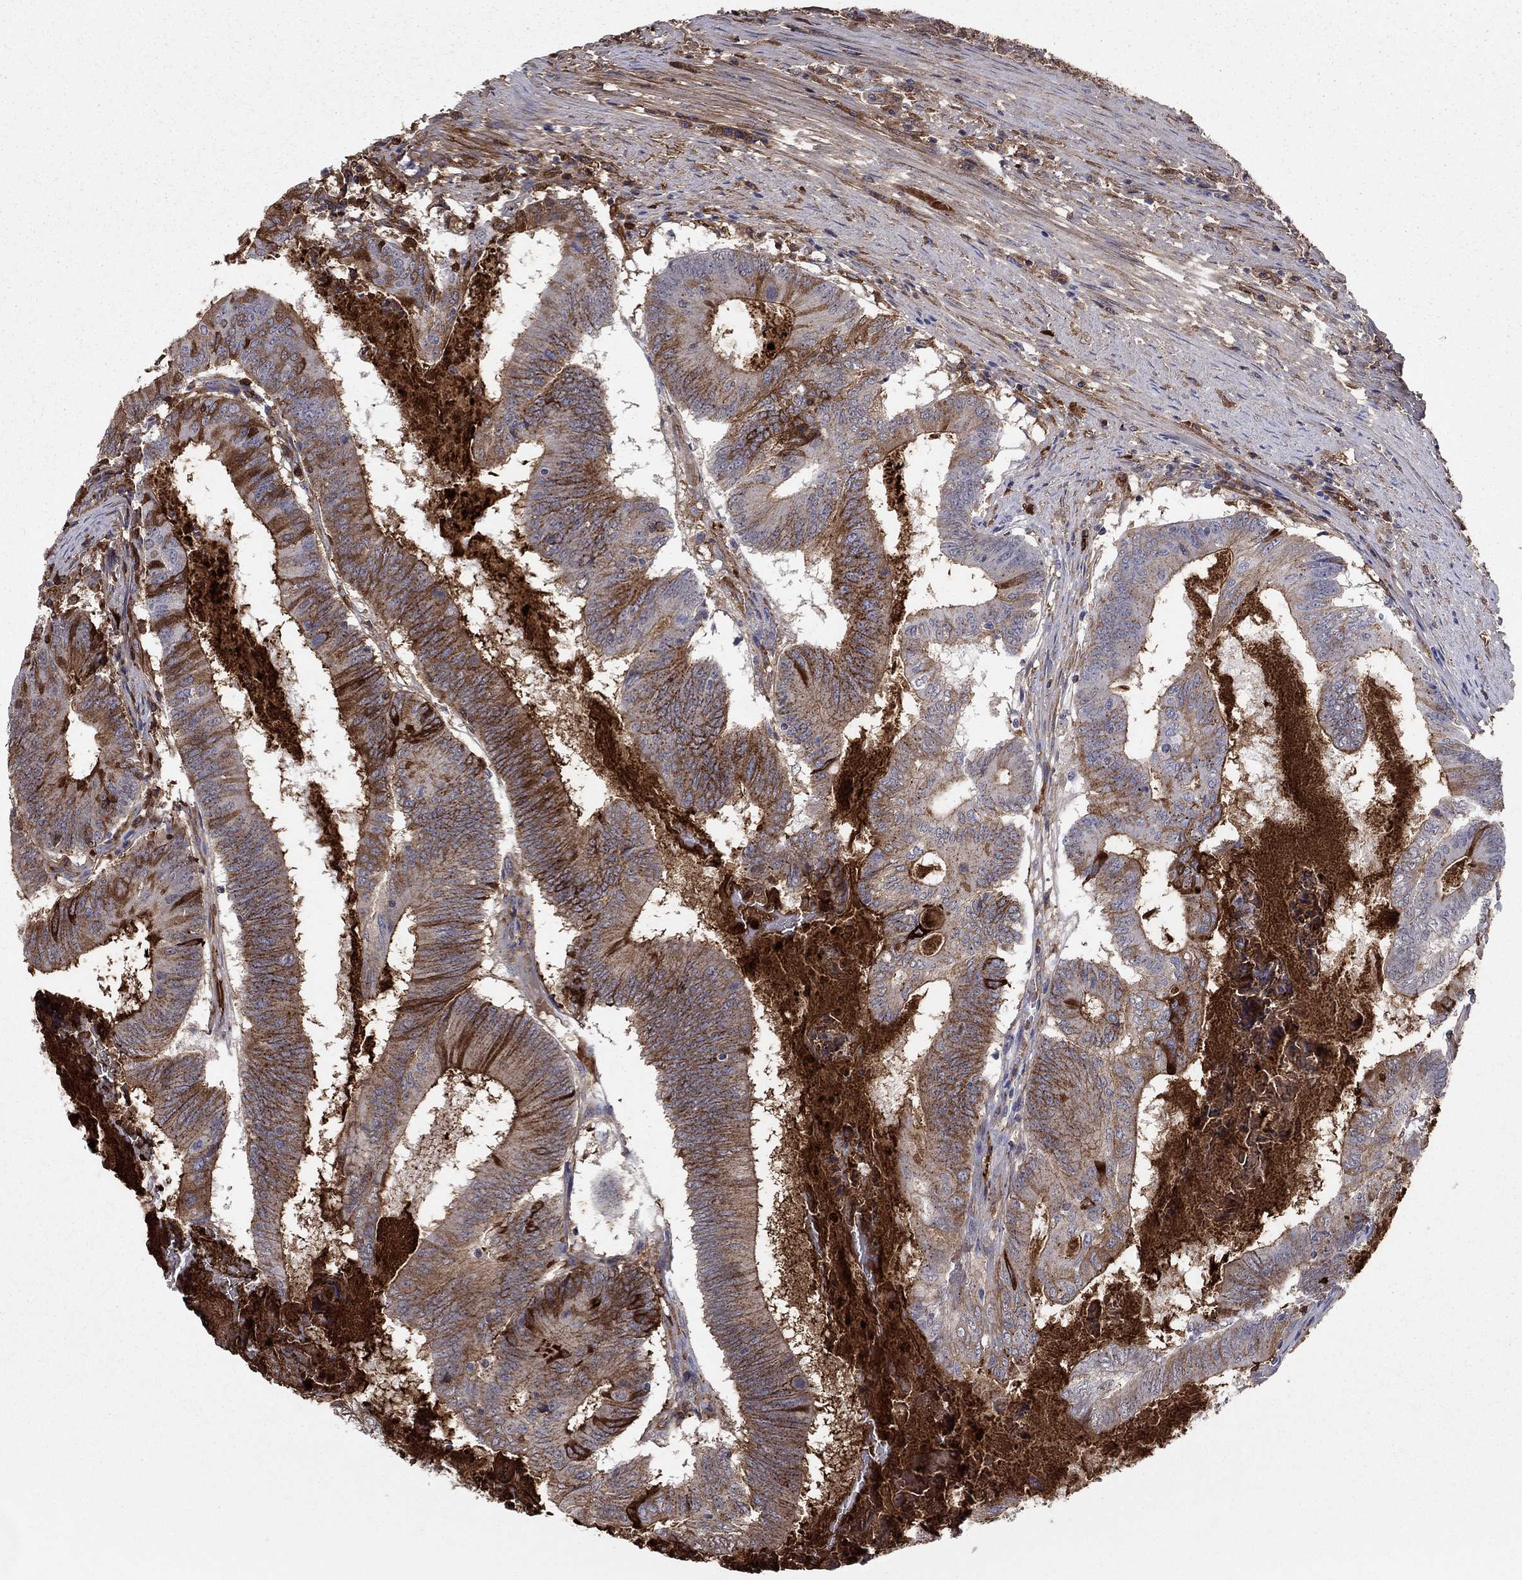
{"staining": {"intensity": "moderate", "quantity": "25%-75%", "location": "cytoplasmic/membranous"}, "tissue": "colorectal cancer", "cell_type": "Tumor cells", "image_type": "cancer", "snomed": [{"axis": "morphology", "description": "Adenocarcinoma, NOS"}, {"axis": "topography", "description": "Colon"}], "caption": "The histopathology image exhibits immunohistochemical staining of colorectal cancer (adenocarcinoma). There is moderate cytoplasmic/membranous expression is present in about 25%-75% of tumor cells.", "gene": "HPX", "patient": {"sex": "female", "age": 70}}